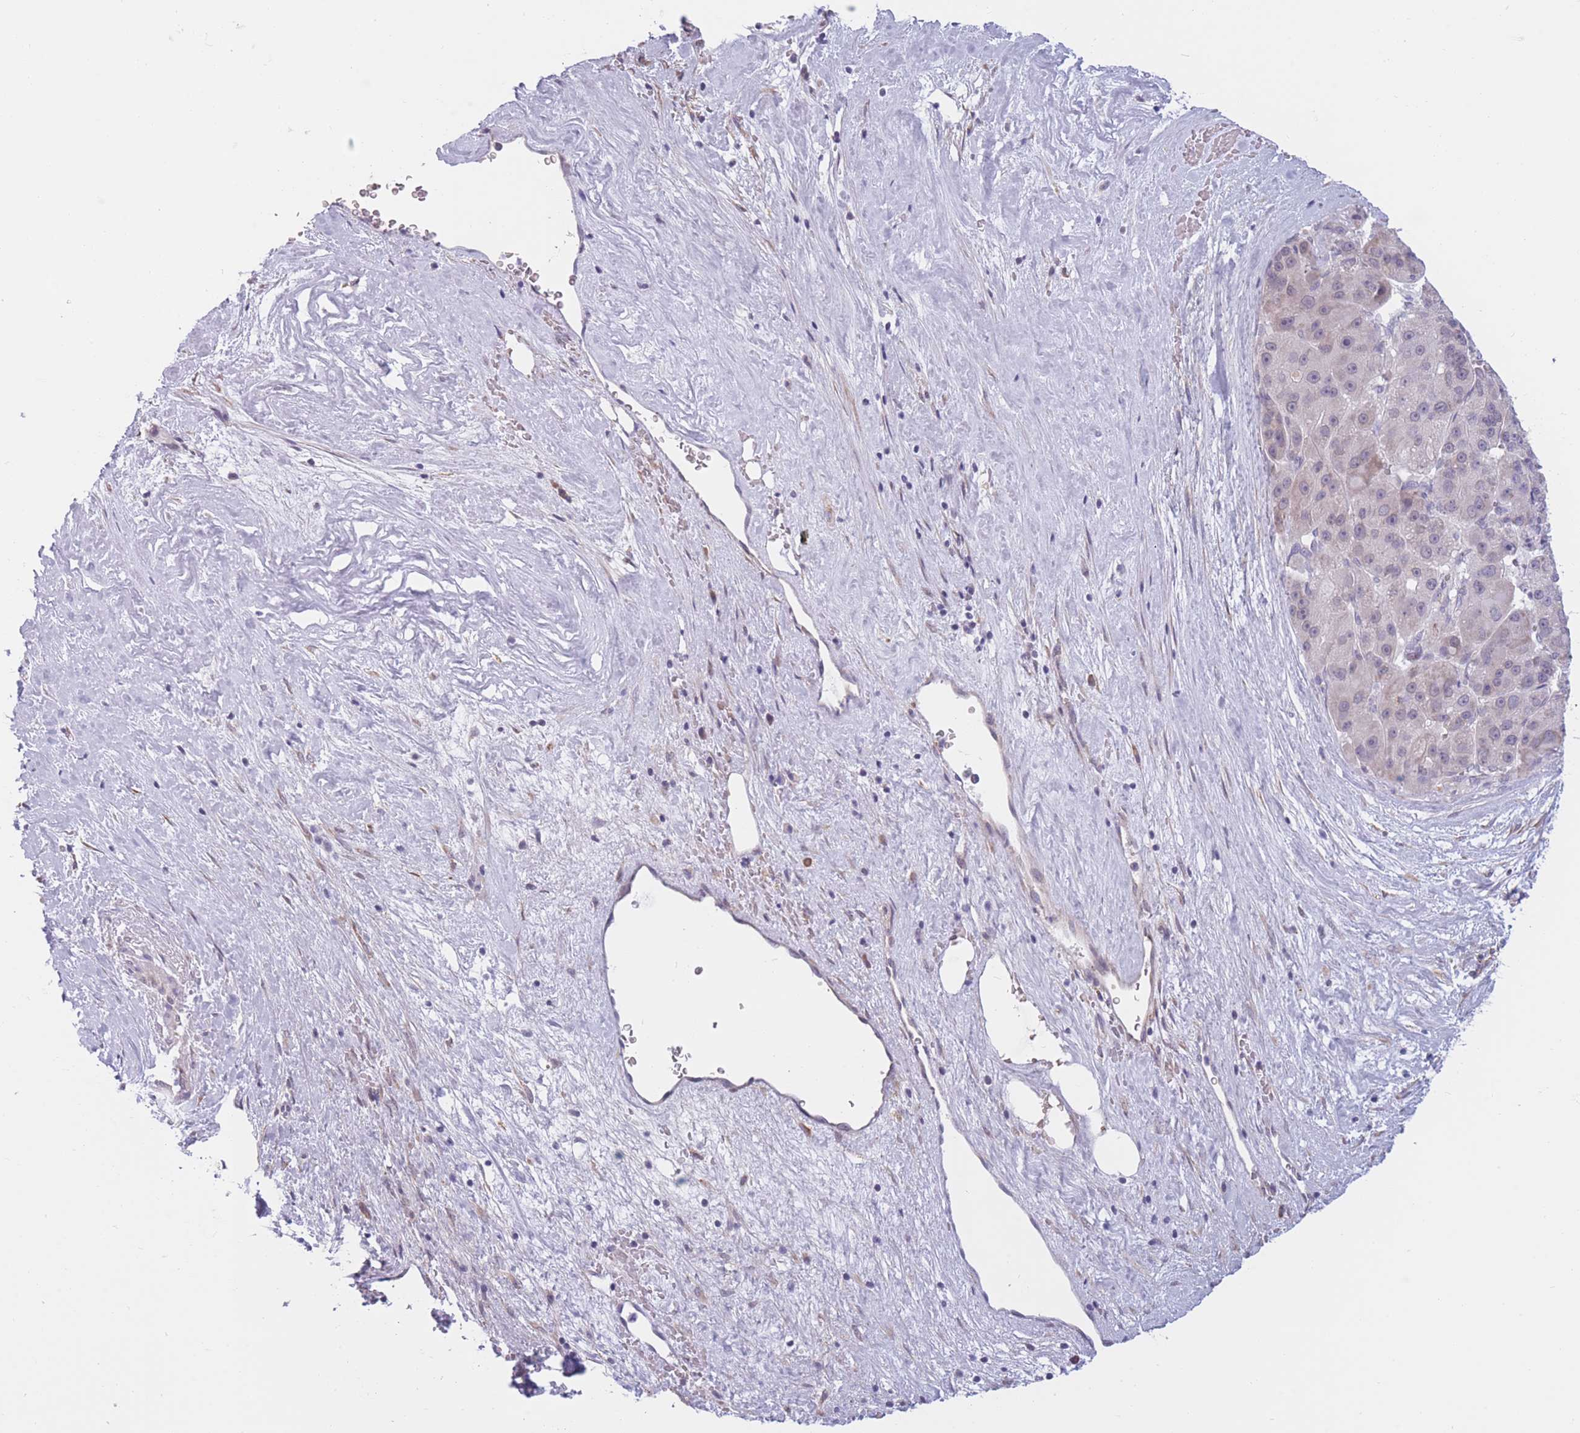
{"staining": {"intensity": "negative", "quantity": "none", "location": "none"}, "tissue": "liver cancer", "cell_type": "Tumor cells", "image_type": "cancer", "snomed": [{"axis": "morphology", "description": "Carcinoma, Hepatocellular, NOS"}, {"axis": "topography", "description": "Liver"}], "caption": "Photomicrograph shows no significant protein expression in tumor cells of liver hepatocellular carcinoma.", "gene": "COL27A1", "patient": {"sex": "male", "age": 76}}